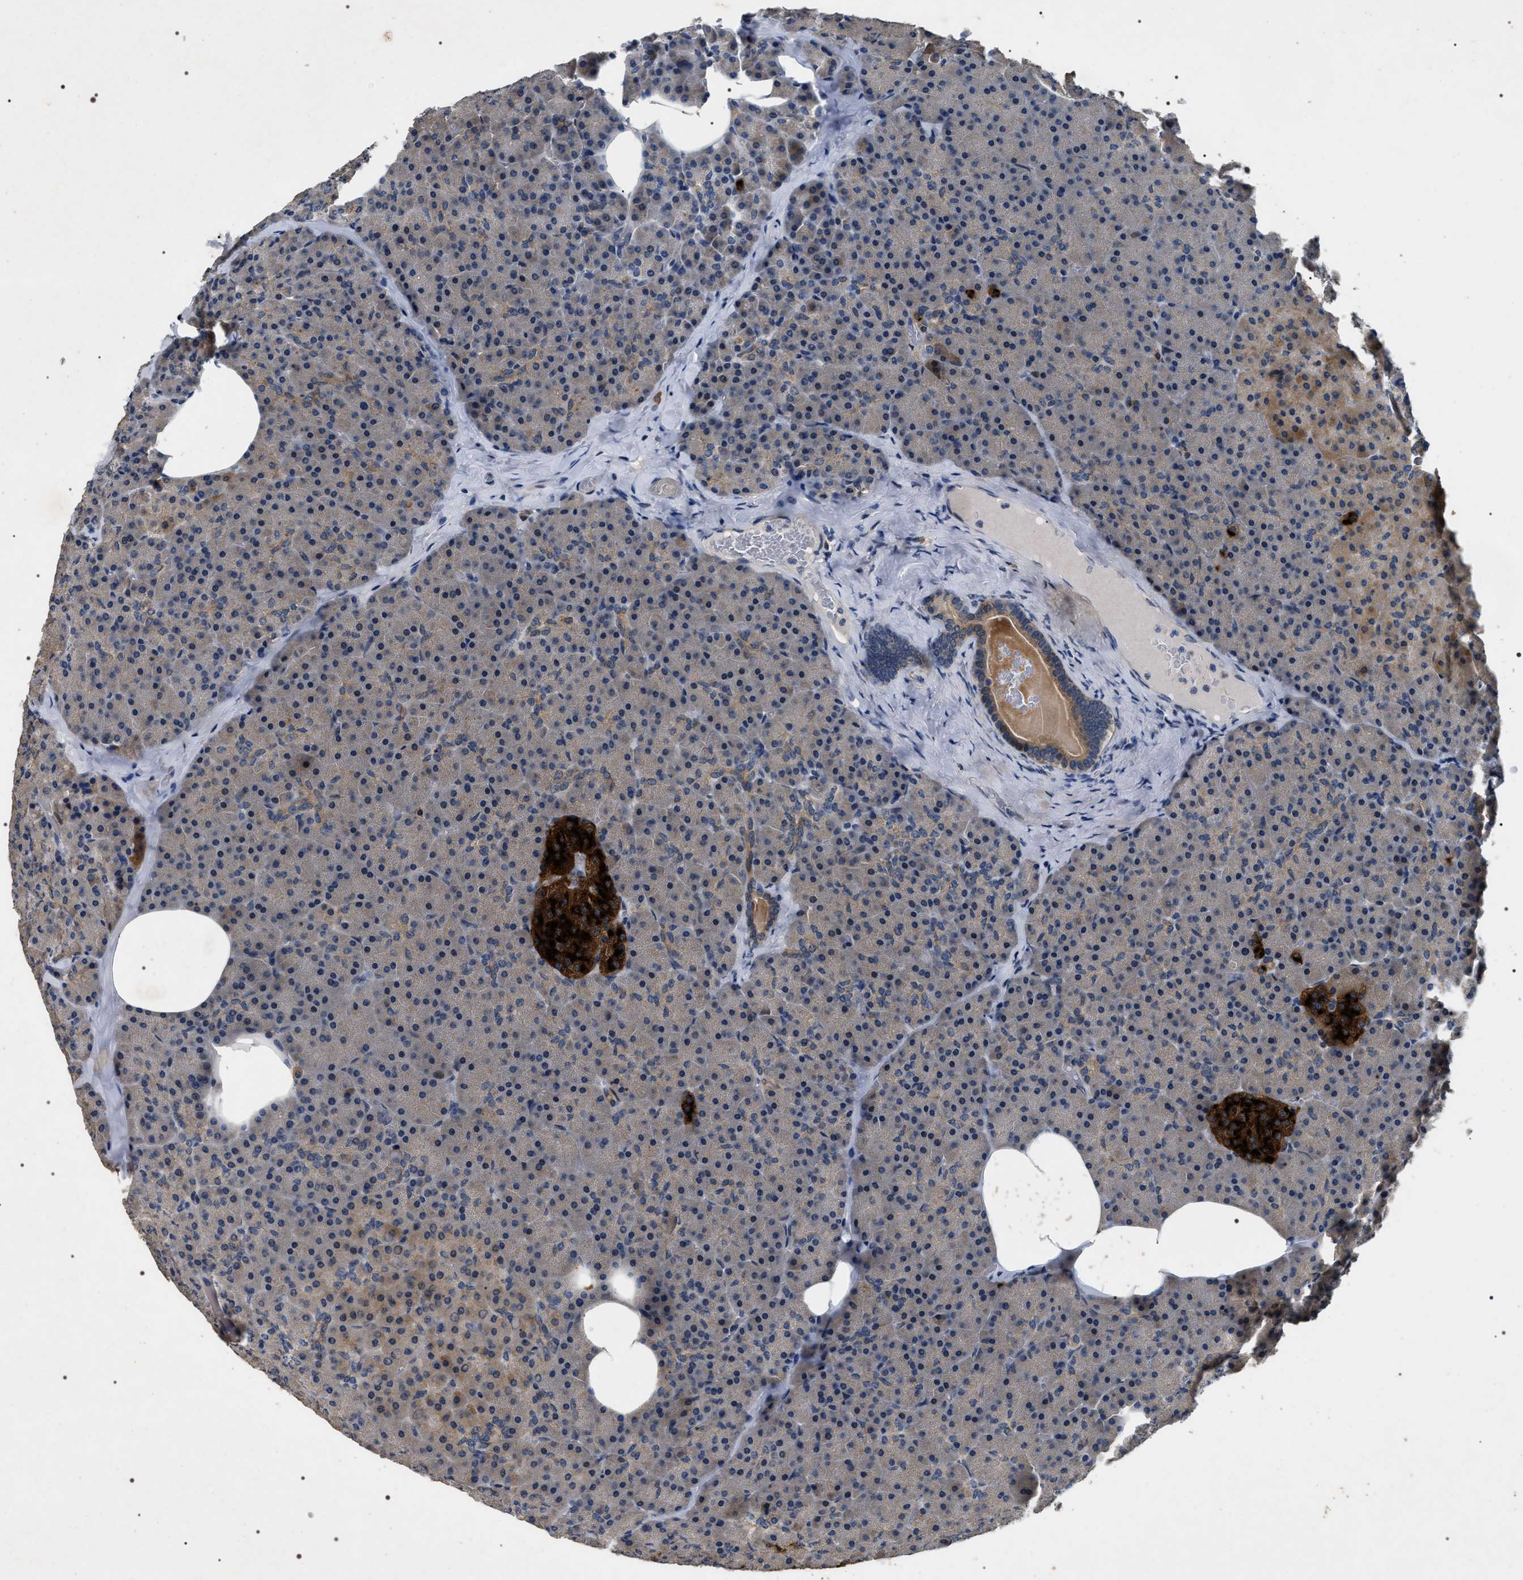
{"staining": {"intensity": "moderate", "quantity": "<25%", "location": "cytoplasmic/membranous"}, "tissue": "pancreas", "cell_type": "Exocrine glandular cells", "image_type": "normal", "snomed": [{"axis": "morphology", "description": "Normal tissue, NOS"}, {"axis": "morphology", "description": "Carcinoid, malignant, NOS"}, {"axis": "topography", "description": "Pancreas"}], "caption": "Immunohistochemical staining of benign pancreas displays <25% levels of moderate cytoplasmic/membranous protein staining in about <25% of exocrine glandular cells.", "gene": "IFT81", "patient": {"sex": "female", "age": 35}}